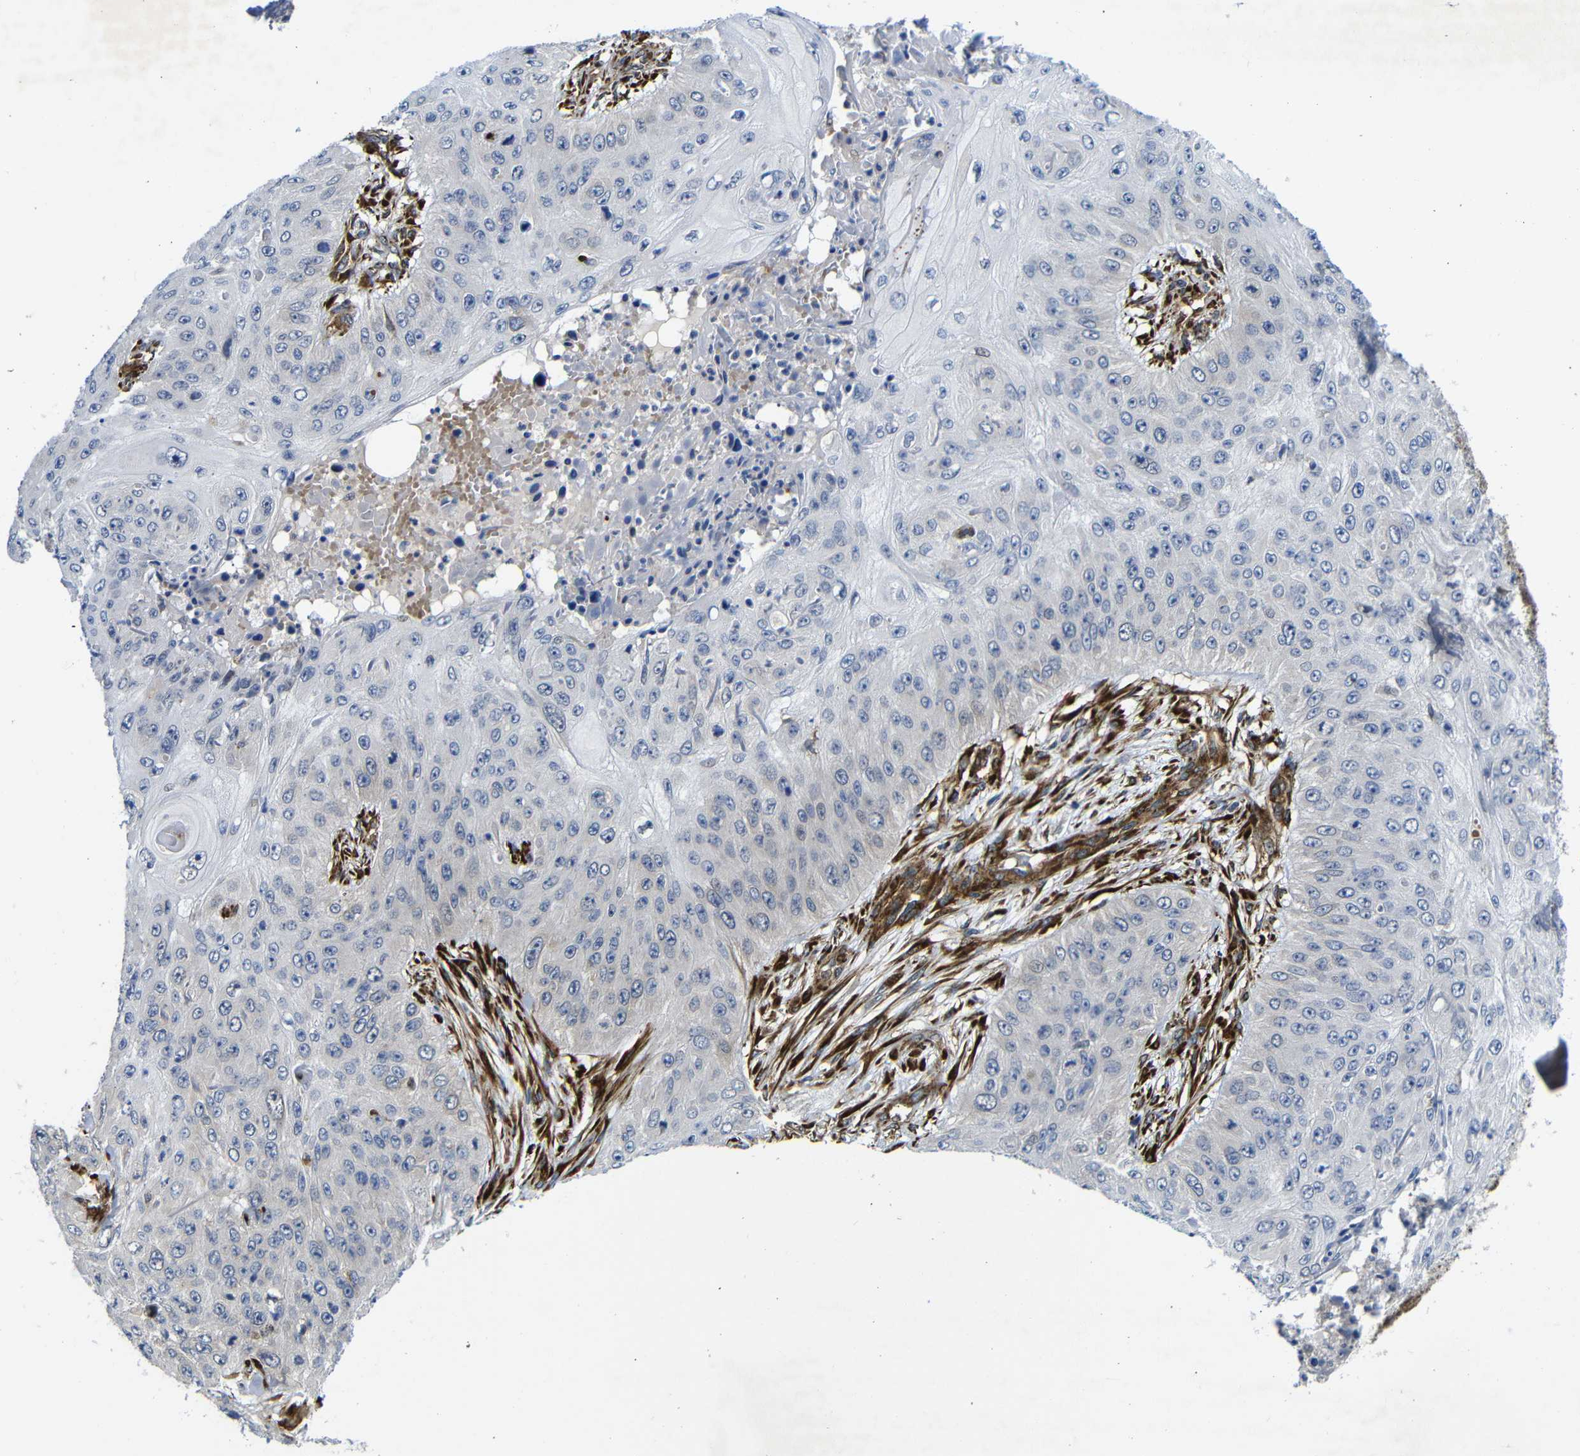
{"staining": {"intensity": "weak", "quantity": "<25%", "location": "cytoplasmic/membranous"}, "tissue": "skin cancer", "cell_type": "Tumor cells", "image_type": "cancer", "snomed": [{"axis": "morphology", "description": "Squamous cell carcinoma, NOS"}, {"axis": "topography", "description": "Skin"}], "caption": "Immunohistochemistry (IHC) micrograph of skin cancer stained for a protein (brown), which shows no staining in tumor cells.", "gene": "PARP14", "patient": {"sex": "female", "age": 80}}